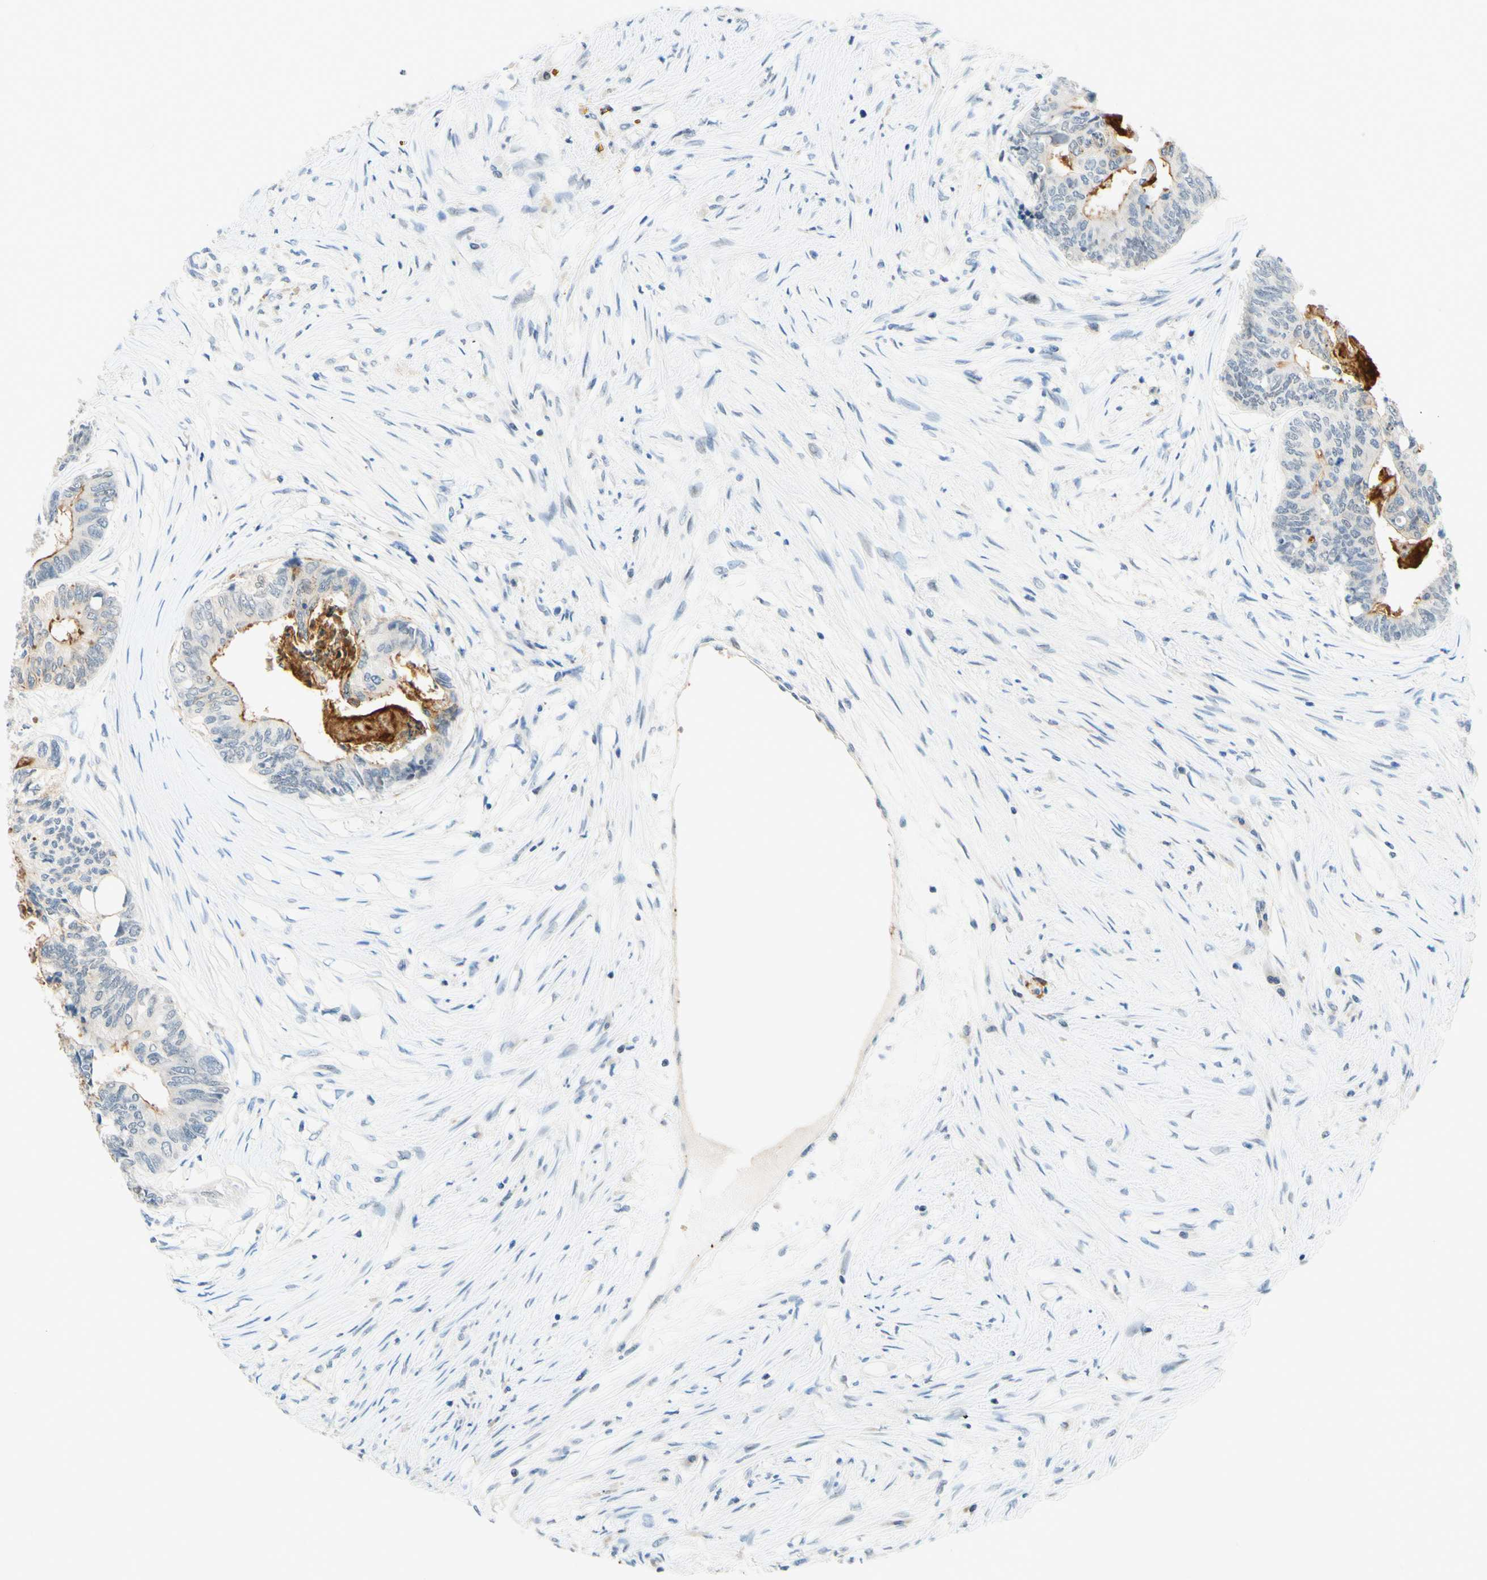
{"staining": {"intensity": "negative", "quantity": "none", "location": "none"}, "tissue": "colorectal cancer", "cell_type": "Tumor cells", "image_type": "cancer", "snomed": [{"axis": "morphology", "description": "Adenocarcinoma, NOS"}, {"axis": "topography", "description": "Rectum"}], "caption": "A micrograph of human colorectal cancer (adenocarcinoma) is negative for staining in tumor cells. (DAB immunohistochemistry (IHC) visualized using brightfield microscopy, high magnification).", "gene": "TREM2", "patient": {"sex": "male", "age": 63}}